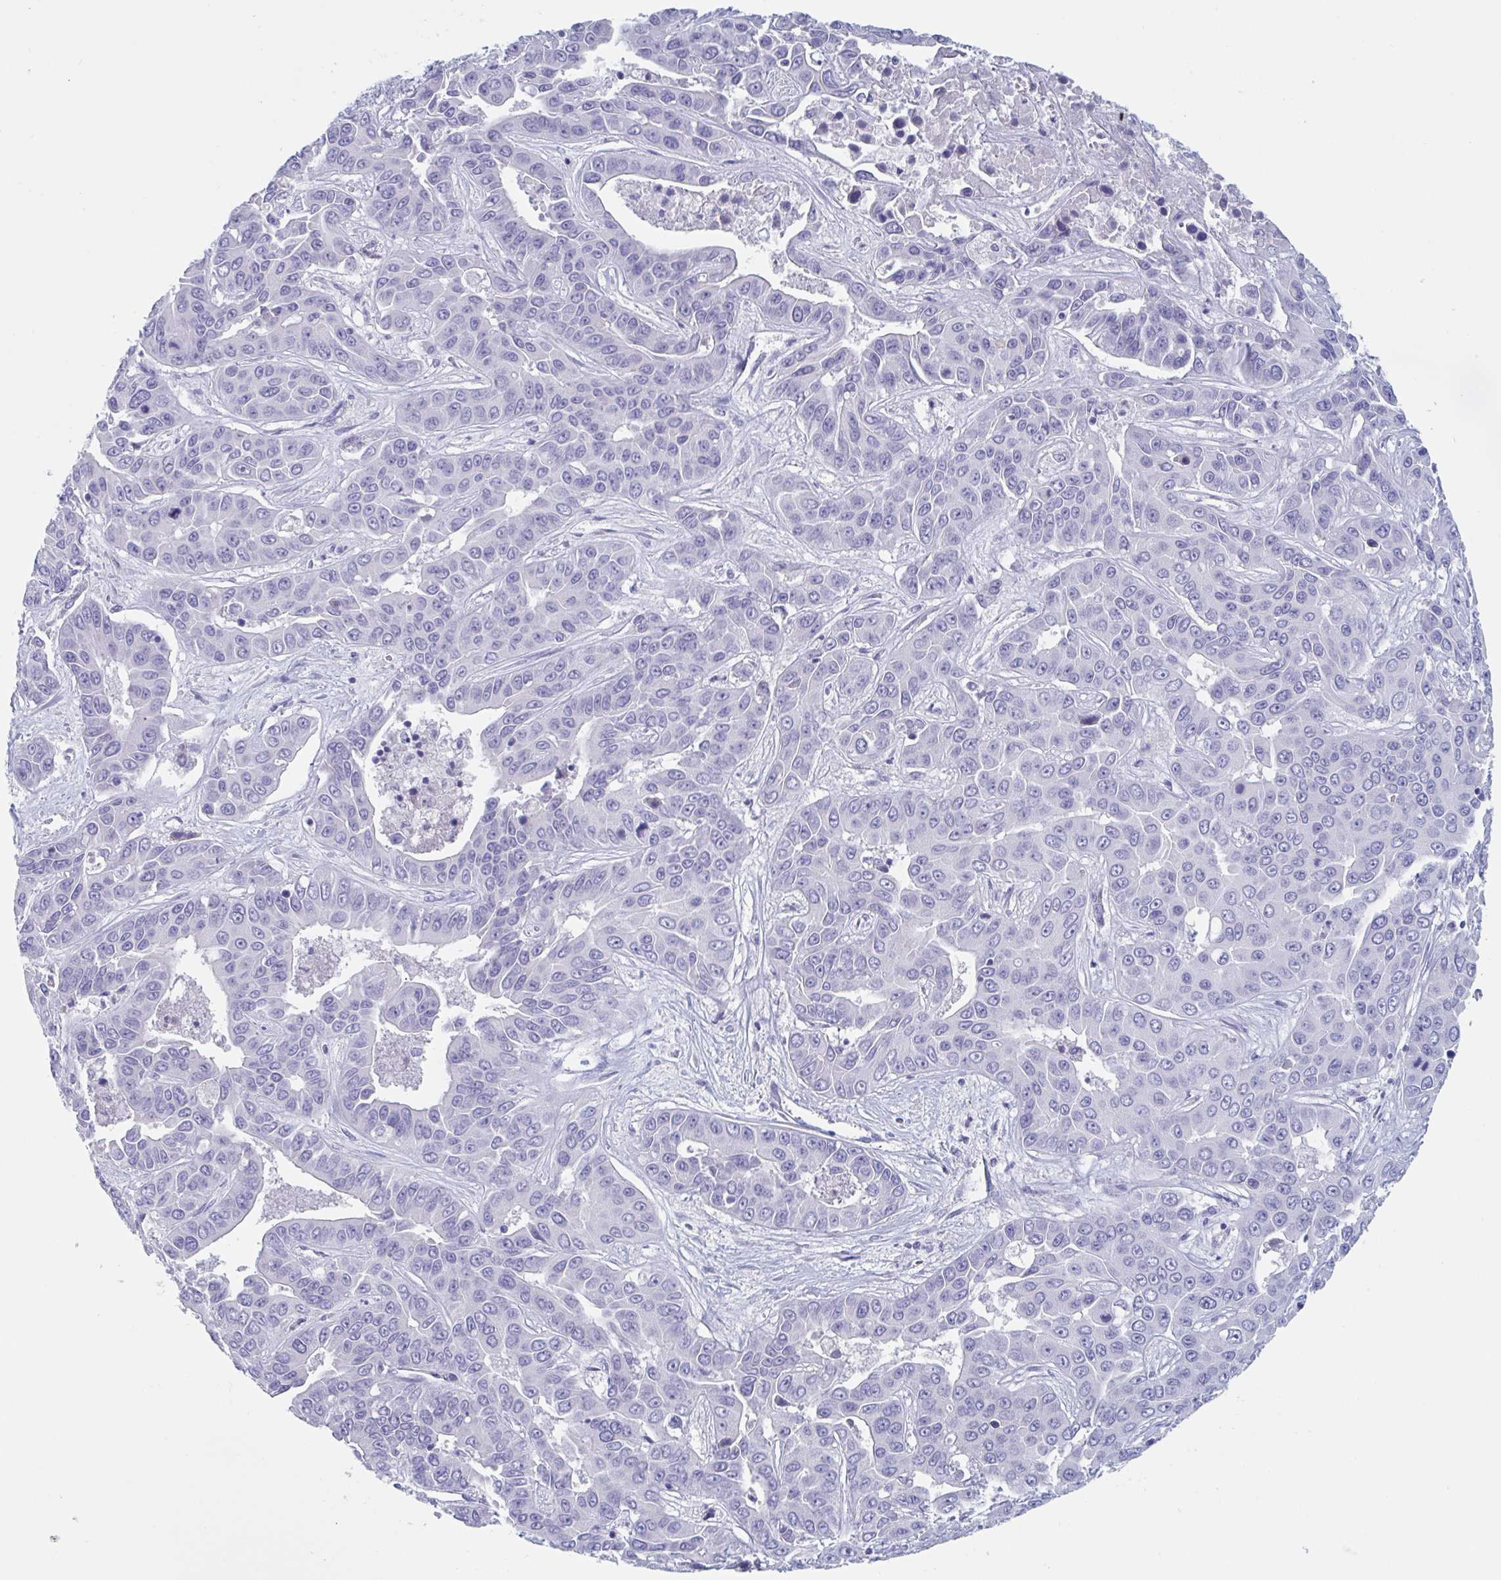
{"staining": {"intensity": "negative", "quantity": "none", "location": "none"}, "tissue": "liver cancer", "cell_type": "Tumor cells", "image_type": "cancer", "snomed": [{"axis": "morphology", "description": "Cholangiocarcinoma"}, {"axis": "topography", "description": "Liver"}], "caption": "A high-resolution photomicrograph shows immunohistochemistry (IHC) staining of cholangiocarcinoma (liver), which shows no significant positivity in tumor cells. Nuclei are stained in blue.", "gene": "DPEP3", "patient": {"sex": "female", "age": 52}}